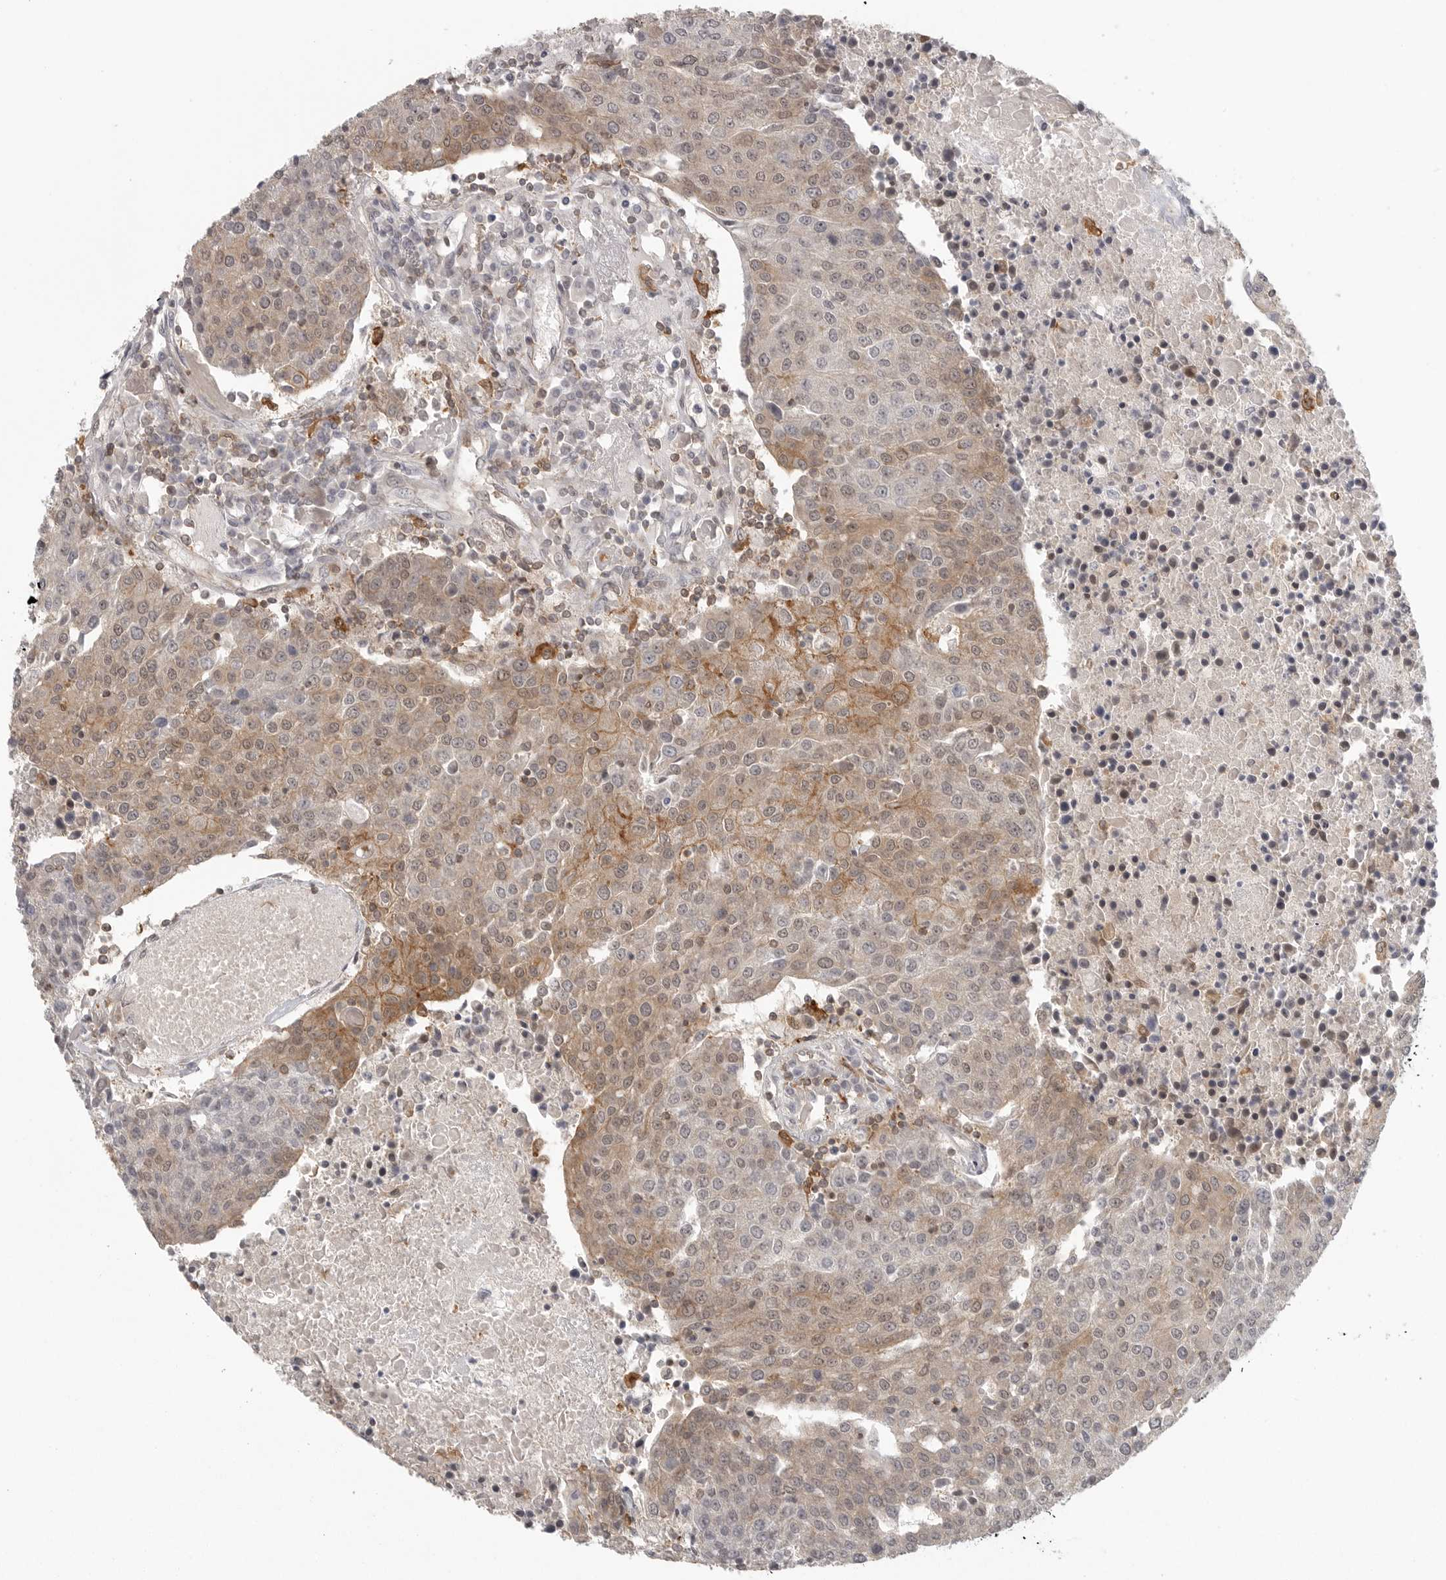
{"staining": {"intensity": "moderate", "quantity": "<25%", "location": "cytoplasmic/membranous"}, "tissue": "urothelial cancer", "cell_type": "Tumor cells", "image_type": "cancer", "snomed": [{"axis": "morphology", "description": "Urothelial carcinoma, High grade"}, {"axis": "topography", "description": "Urinary bladder"}], "caption": "Immunohistochemical staining of urothelial cancer exhibits low levels of moderate cytoplasmic/membranous protein positivity in approximately <25% of tumor cells.", "gene": "DBNL", "patient": {"sex": "female", "age": 85}}